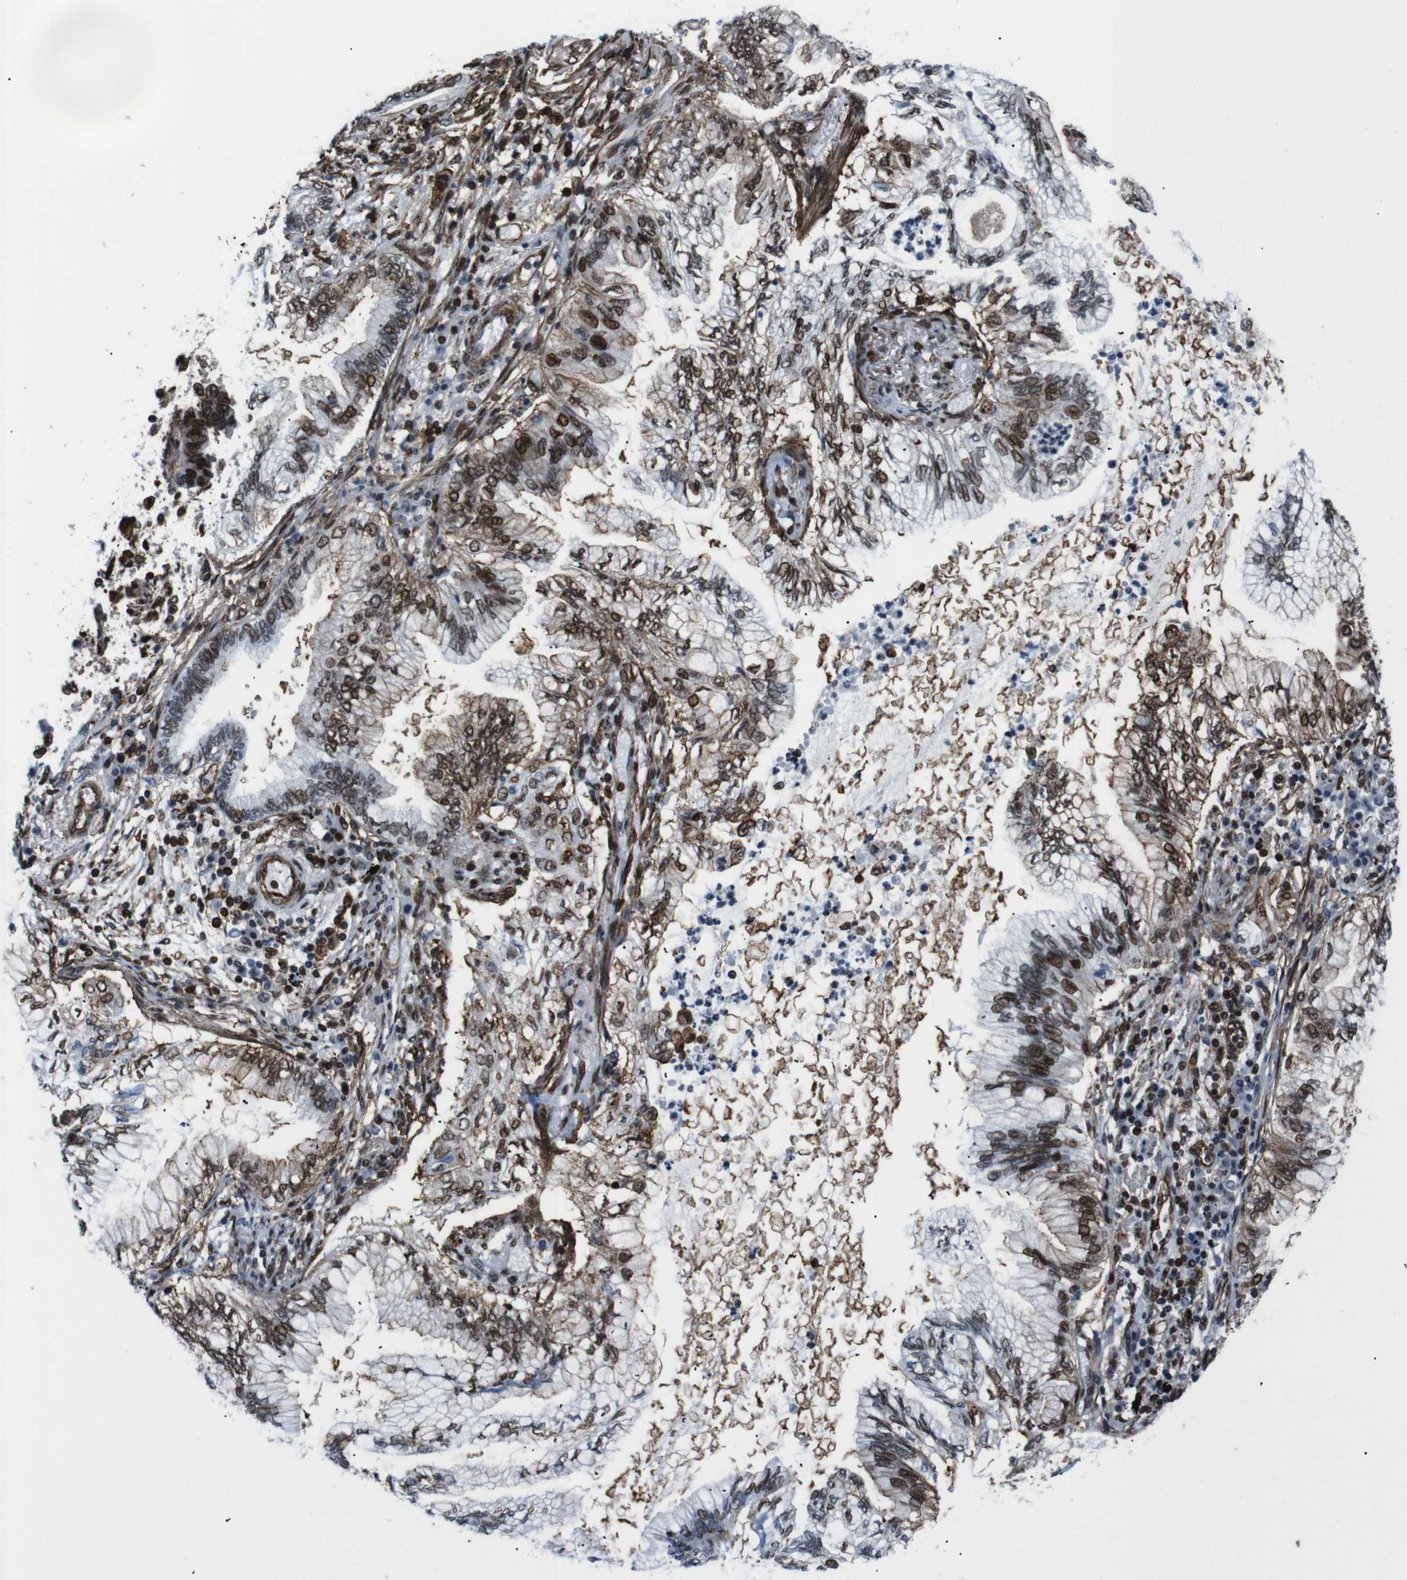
{"staining": {"intensity": "strong", "quantity": "25%-75%", "location": "cytoplasmic/membranous,nuclear"}, "tissue": "lung cancer", "cell_type": "Tumor cells", "image_type": "cancer", "snomed": [{"axis": "morphology", "description": "Normal tissue, NOS"}, {"axis": "morphology", "description": "Adenocarcinoma, NOS"}, {"axis": "topography", "description": "Bronchus"}, {"axis": "topography", "description": "Lung"}], "caption": "Tumor cells display high levels of strong cytoplasmic/membranous and nuclear staining in about 25%-75% of cells in lung cancer (adenocarcinoma). (IHC, brightfield microscopy, high magnification).", "gene": "HNRNPU", "patient": {"sex": "female", "age": 70}}